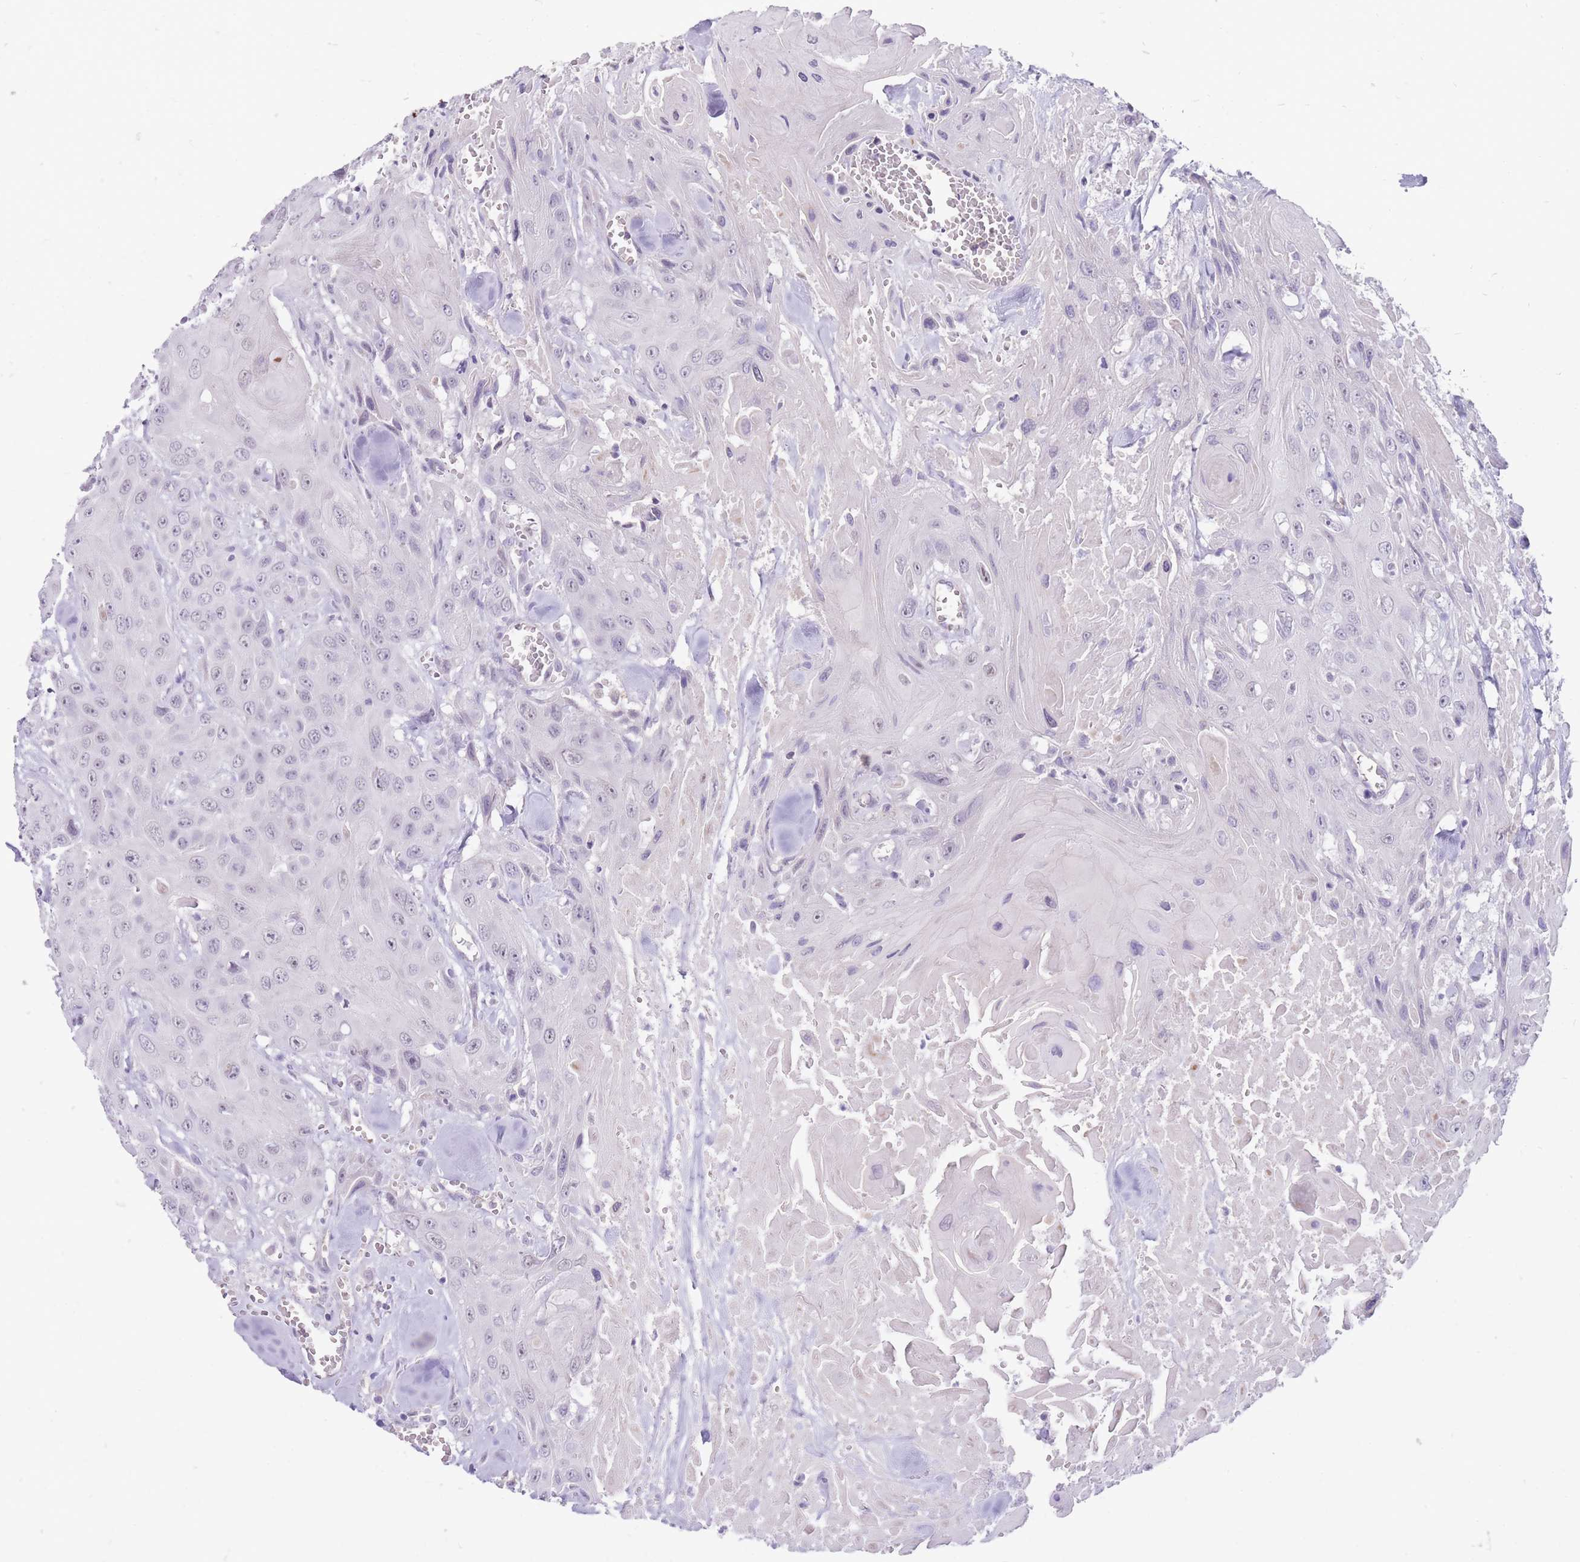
{"staining": {"intensity": "negative", "quantity": "none", "location": "none"}, "tissue": "head and neck cancer", "cell_type": "Tumor cells", "image_type": "cancer", "snomed": [{"axis": "morphology", "description": "Squamous cell carcinoma, NOS"}, {"axis": "topography", "description": "Head-Neck"}], "caption": "This is a image of IHC staining of head and neck cancer, which shows no expression in tumor cells. (DAB (3,3'-diaminobenzidine) immunohistochemistry (IHC) with hematoxylin counter stain).", "gene": "ERICH4", "patient": {"sex": "male", "age": 81}}